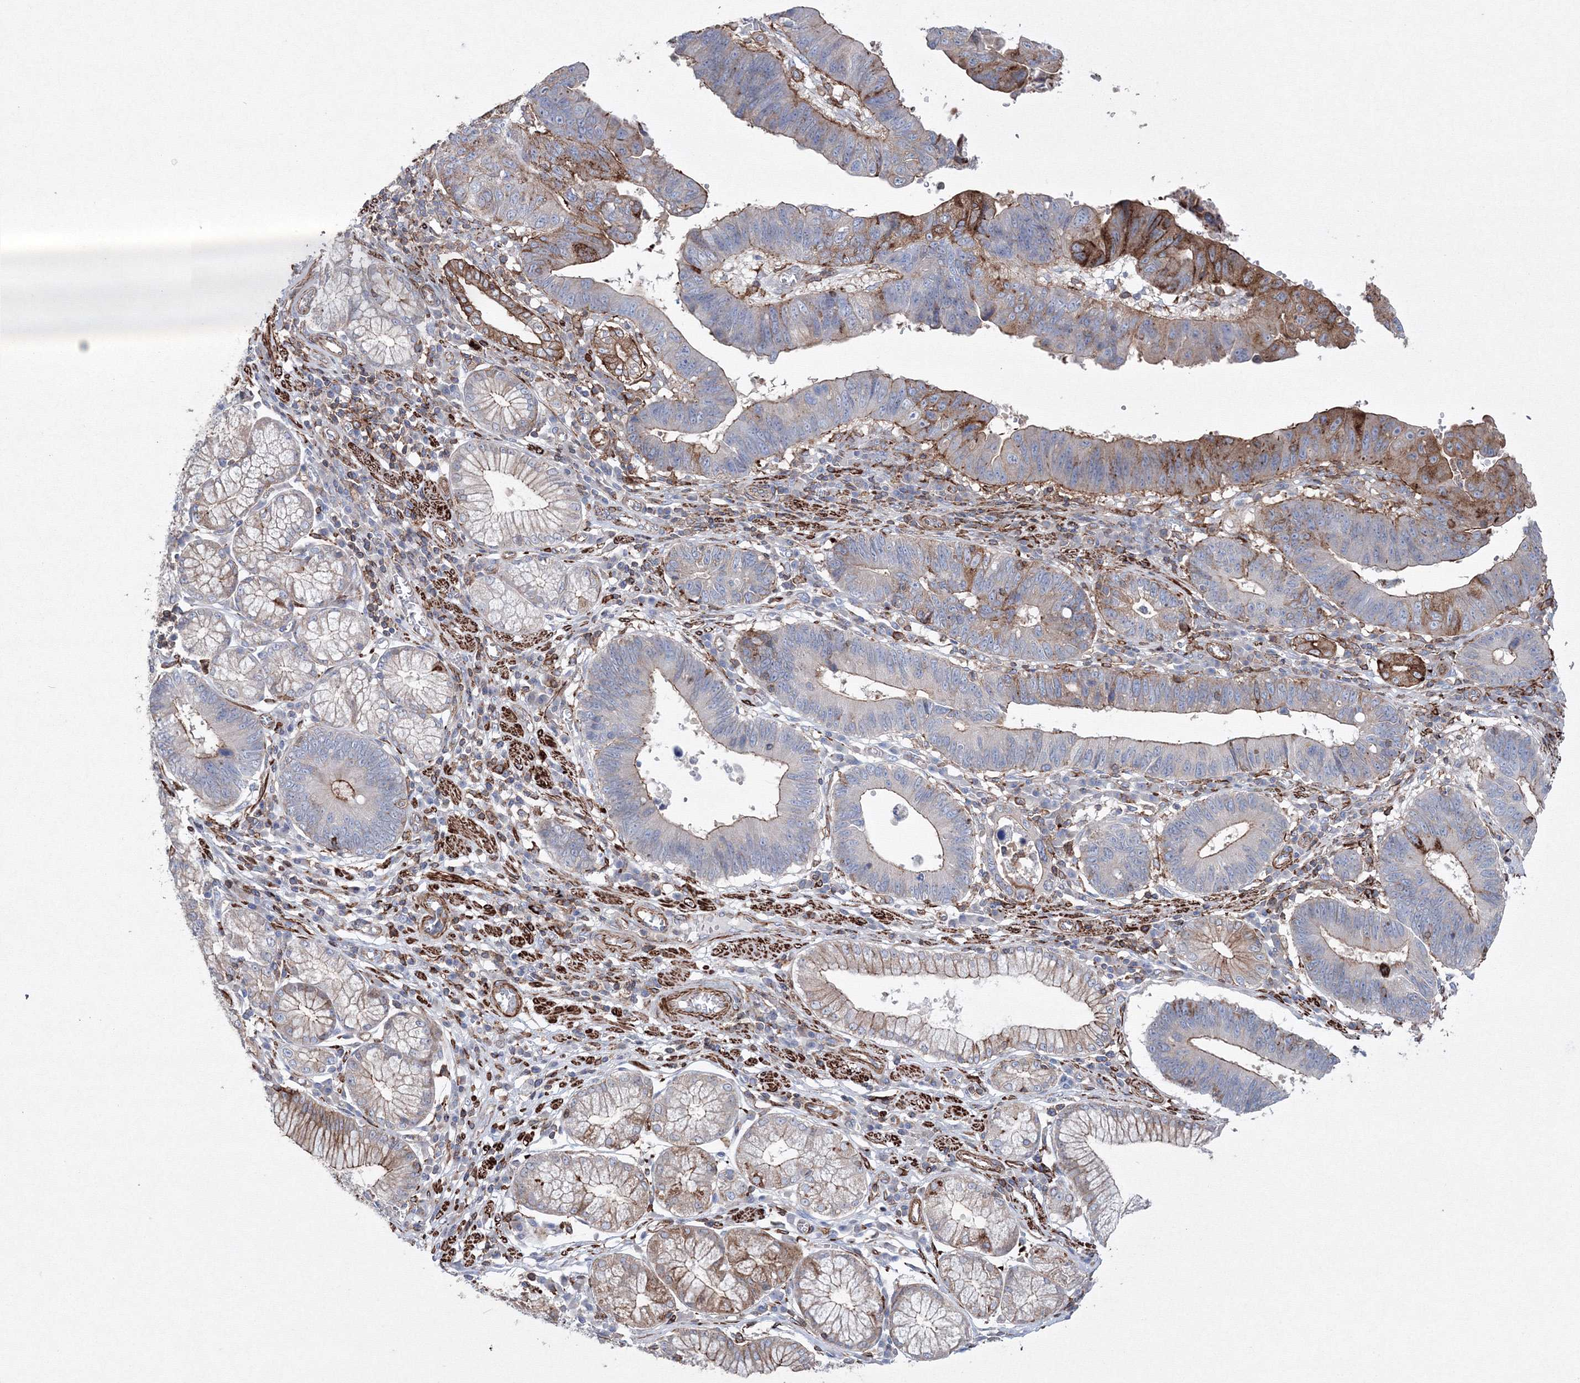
{"staining": {"intensity": "moderate", "quantity": "25%-75%", "location": "cytoplasmic/membranous"}, "tissue": "stomach cancer", "cell_type": "Tumor cells", "image_type": "cancer", "snomed": [{"axis": "morphology", "description": "Adenocarcinoma, NOS"}, {"axis": "topography", "description": "Stomach"}], "caption": "Immunohistochemistry (DAB (3,3'-diaminobenzidine)) staining of stomach cancer (adenocarcinoma) exhibits moderate cytoplasmic/membranous protein staining in about 25%-75% of tumor cells.", "gene": "GPR82", "patient": {"sex": "male", "age": 59}}